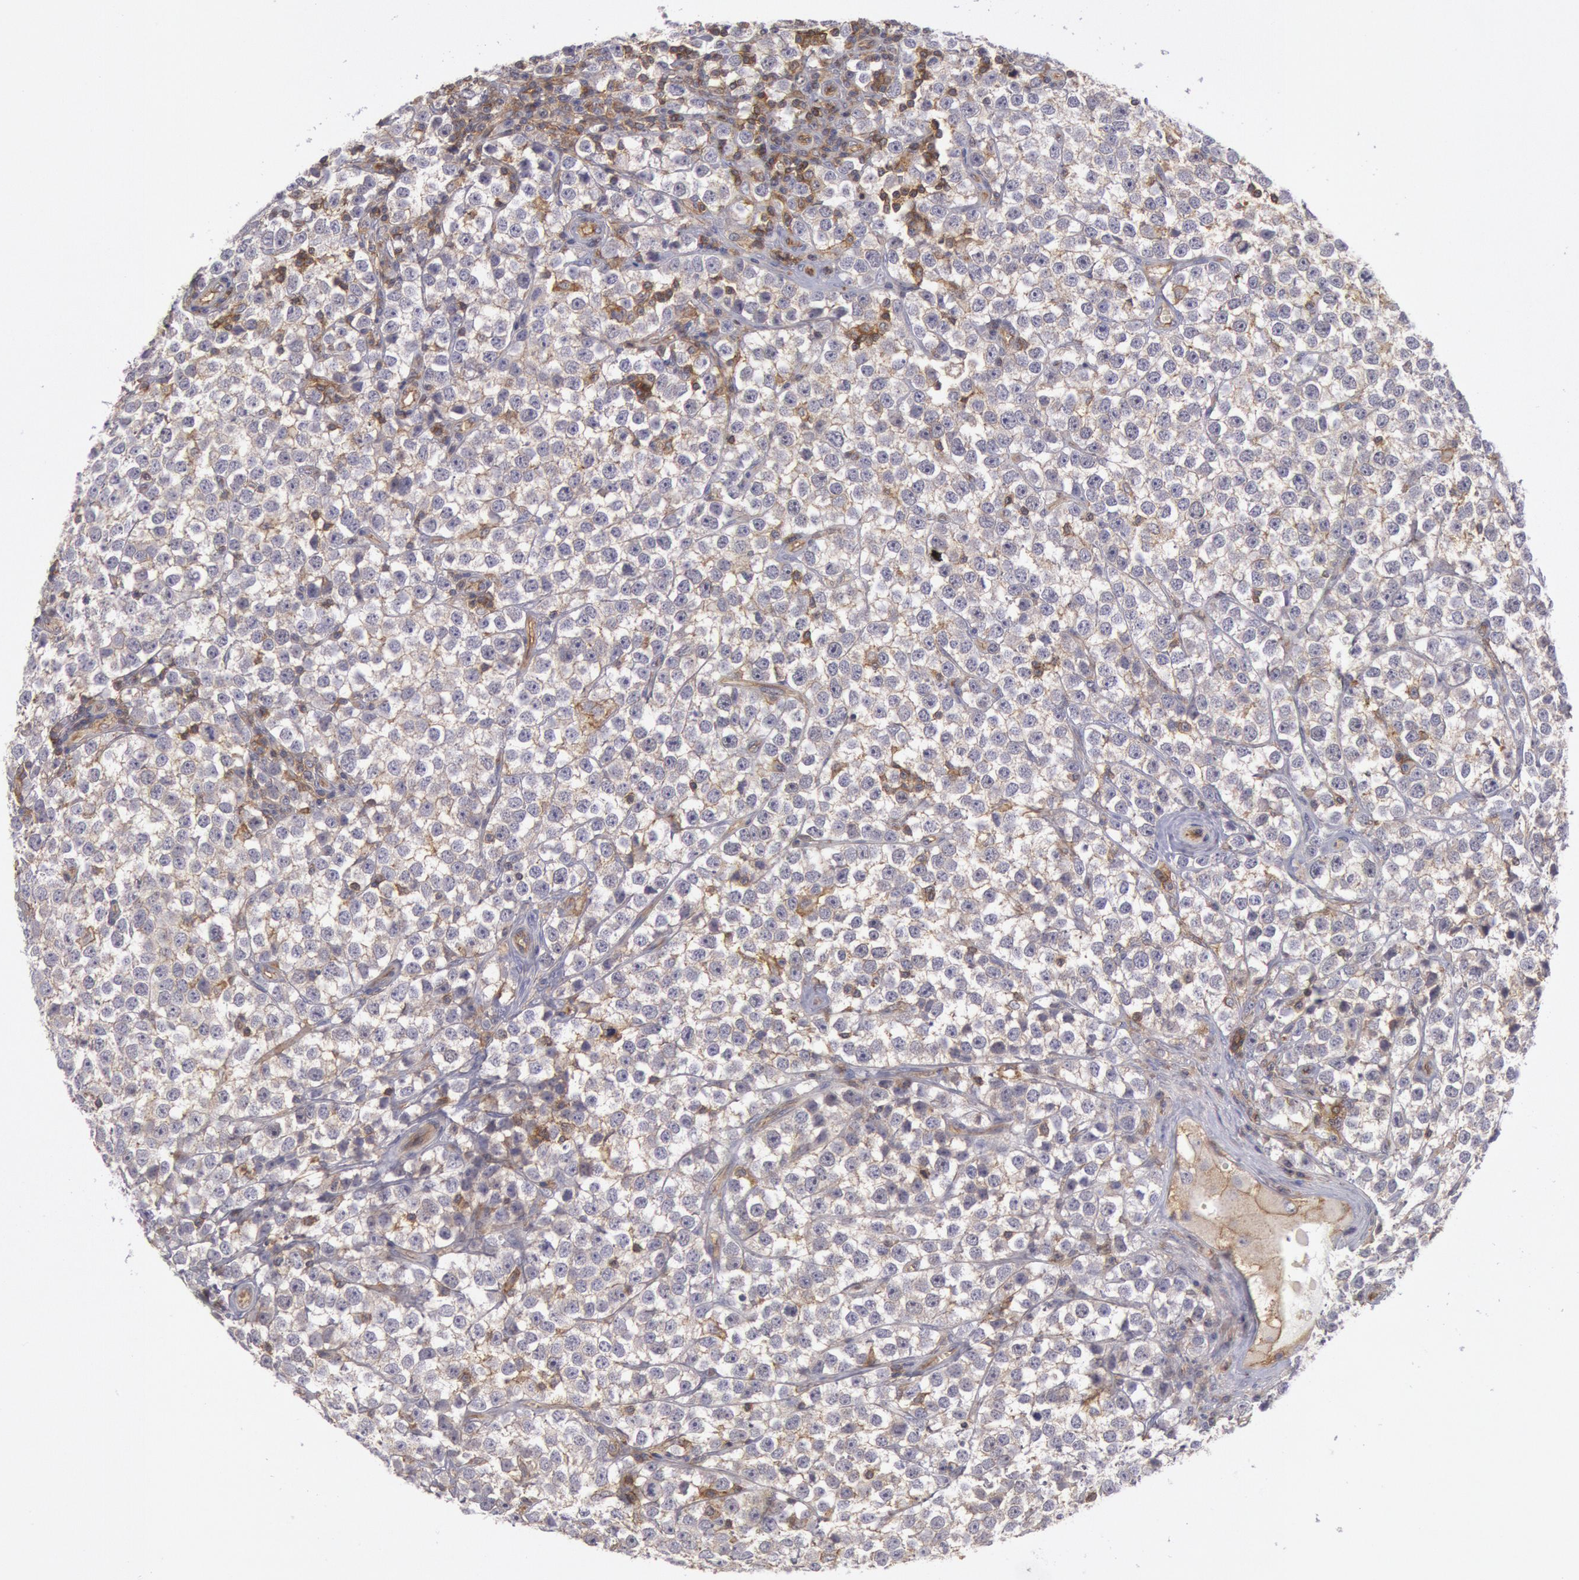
{"staining": {"intensity": "weak", "quantity": "<25%", "location": "cytoplasmic/membranous"}, "tissue": "testis cancer", "cell_type": "Tumor cells", "image_type": "cancer", "snomed": [{"axis": "morphology", "description": "Seminoma, NOS"}, {"axis": "topography", "description": "Testis"}], "caption": "The micrograph displays no significant positivity in tumor cells of testis cancer (seminoma).", "gene": "STX4", "patient": {"sex": "male", "age": 25}}